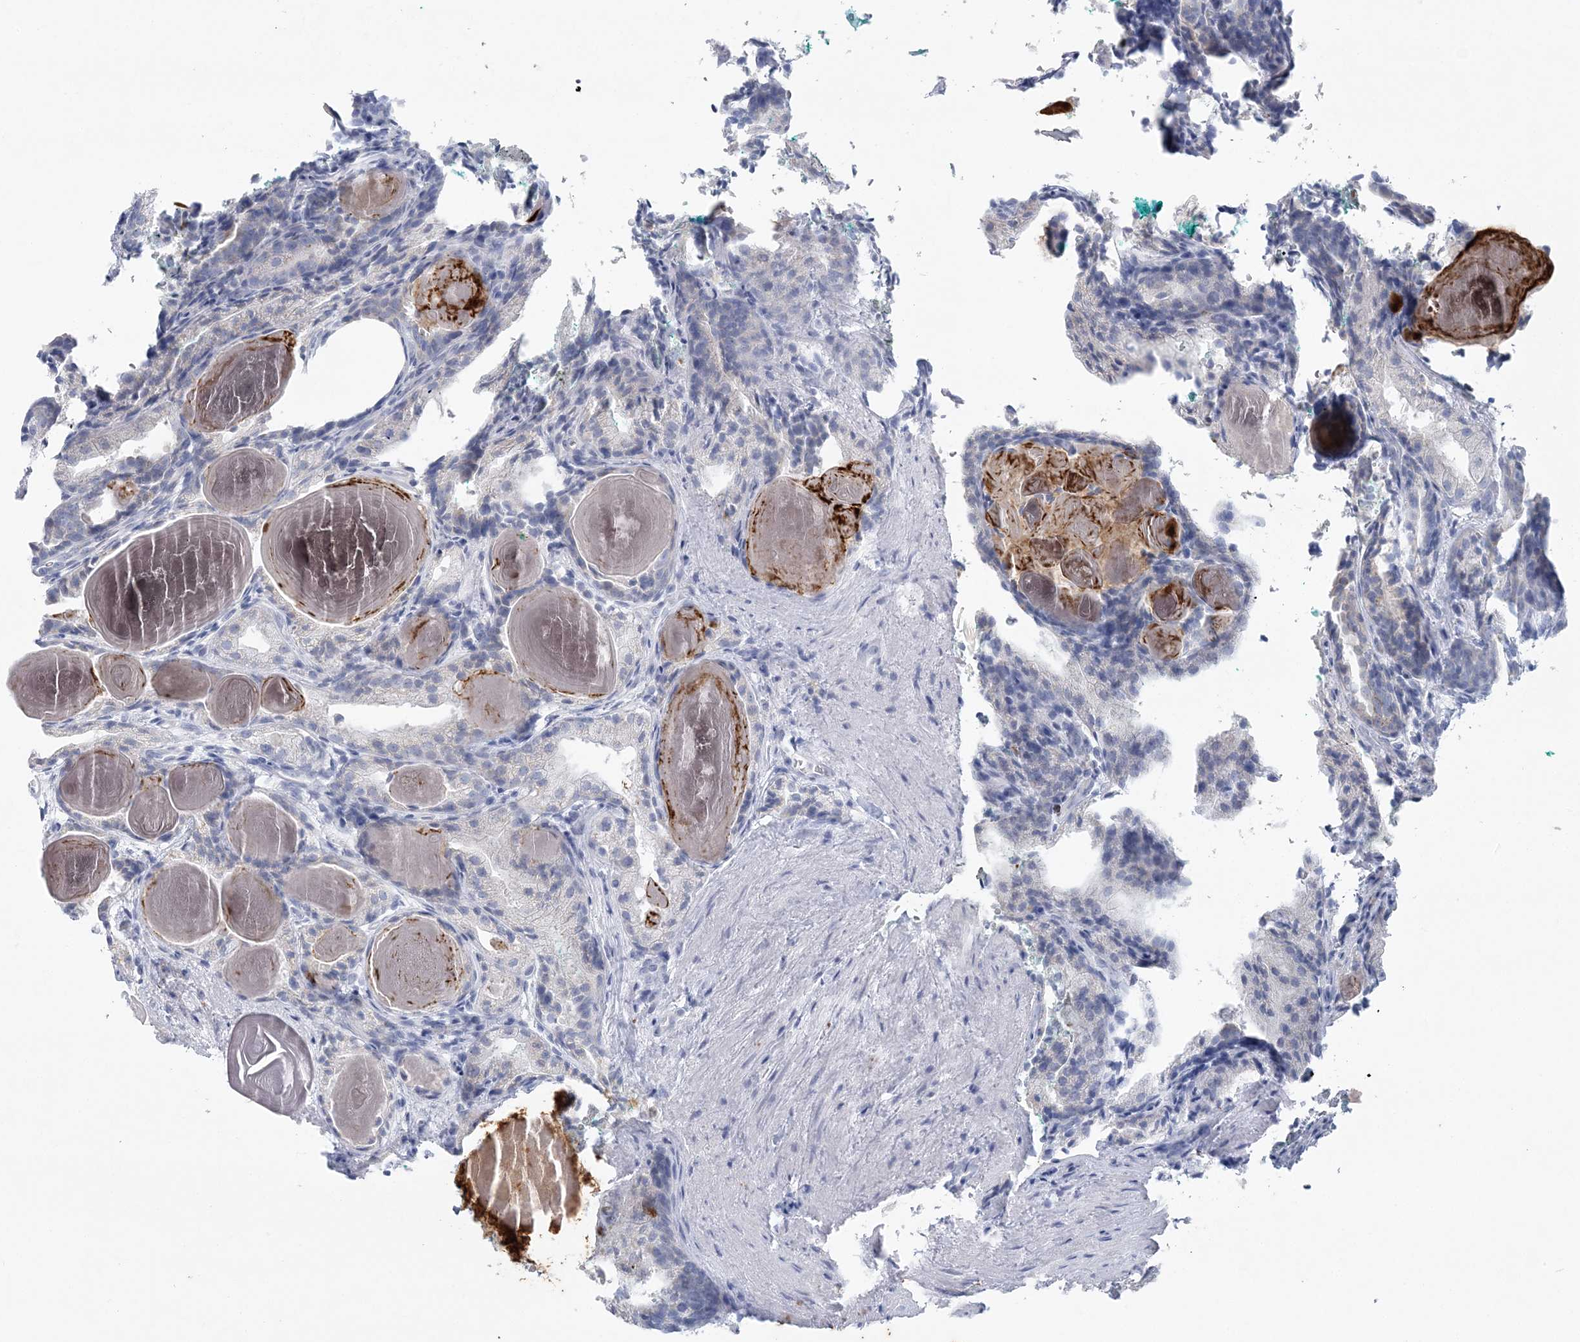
{"staining": {"intensity": "negative", "quantity": "none", "location": "none"}, "tissue": "prostate cancer", "cell_type": "Tumor cells", "image_type": "cancer", "snomed": [{"axis": "morphology", "description": "Adenocarcinoma, High grade"}, {"axis": "topography", "description": "Prostate"}], "caption": "Photomicrograph shows no significant protein expression in tumor cells of adenocarcinoma (high-grade) (prostate).", "gene": "NIPAL1", "patient": {"sex": "male", "age": 62}}